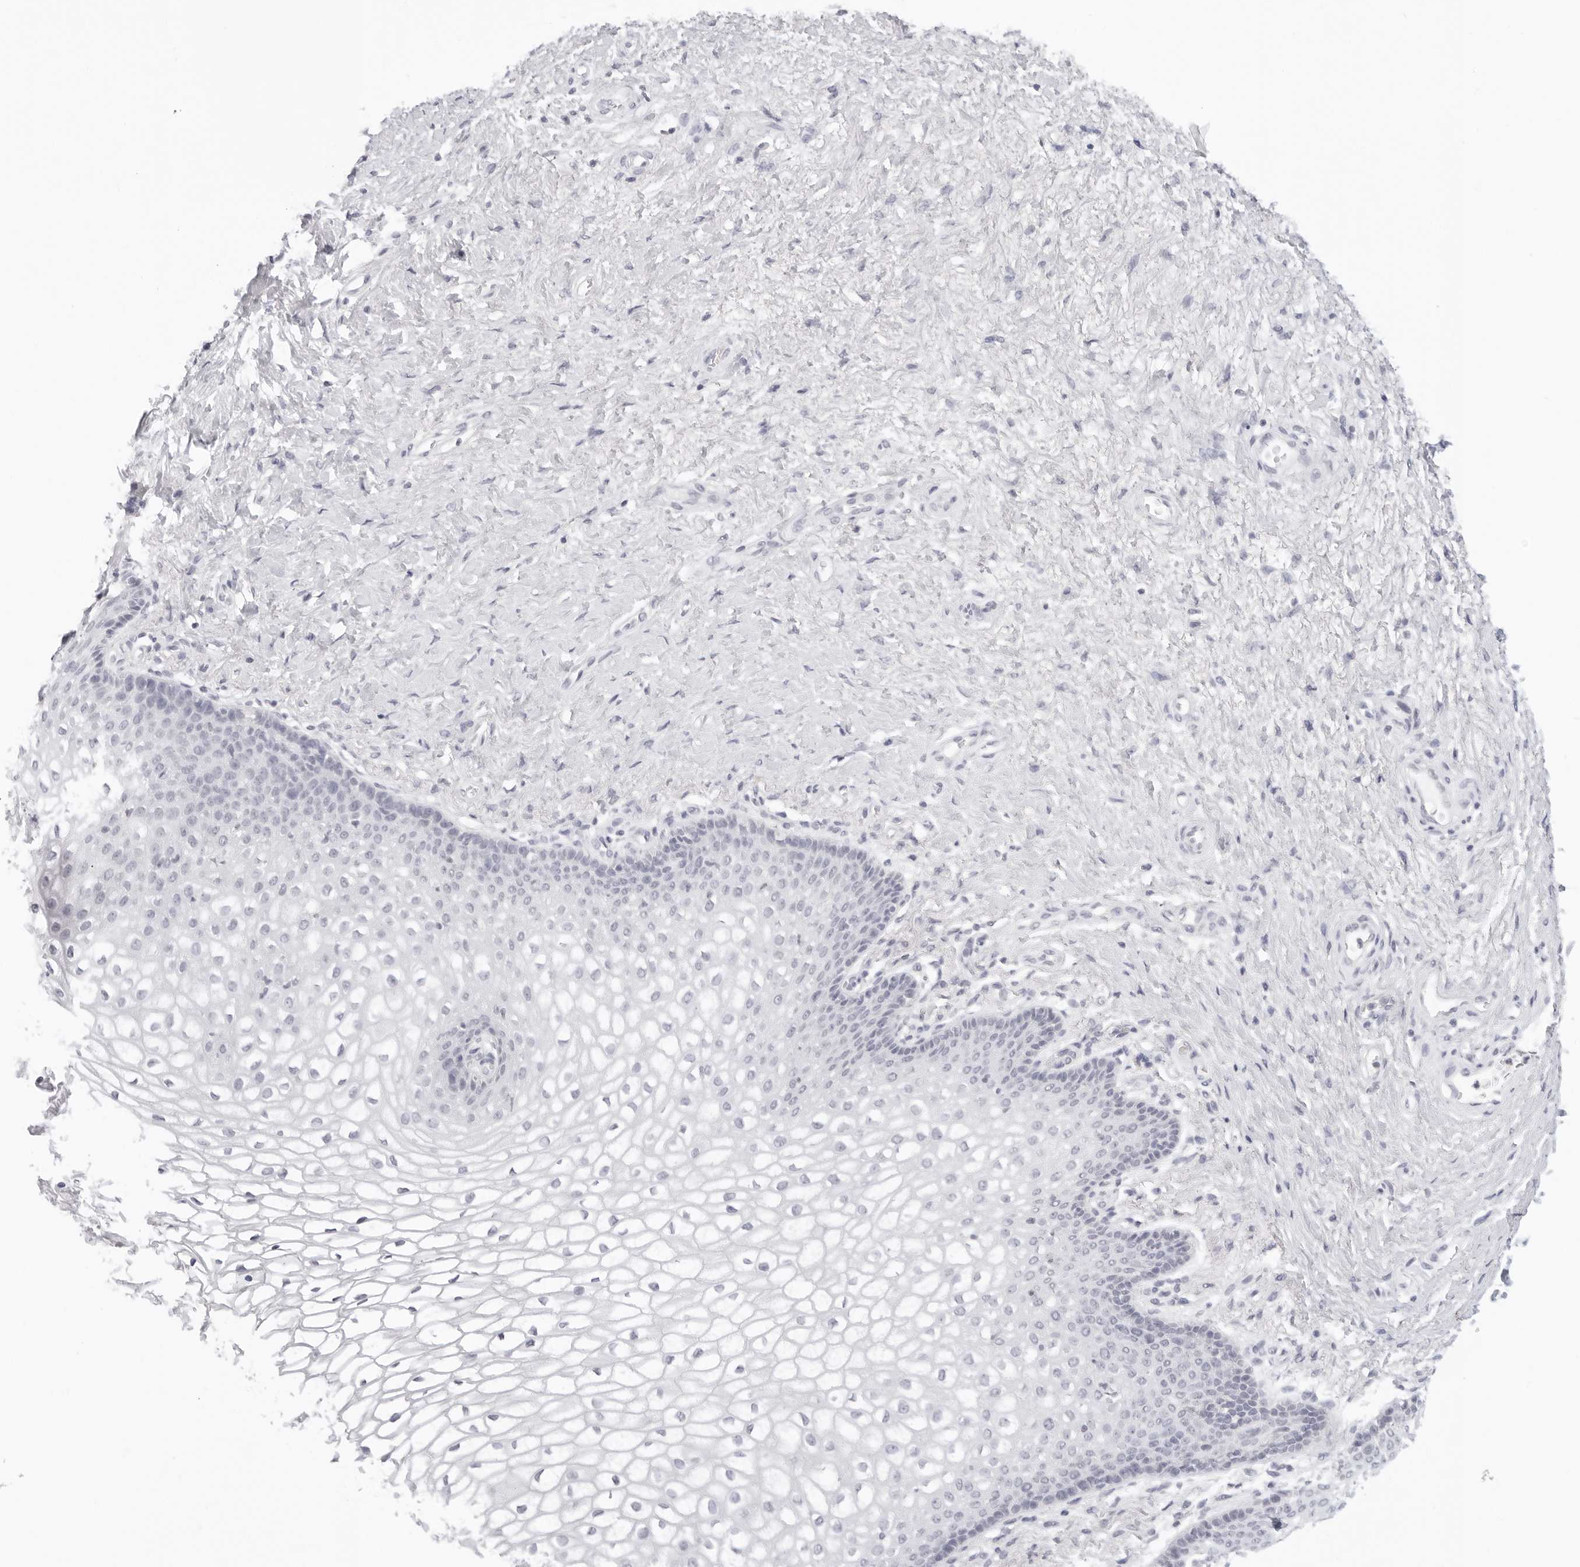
{"staining": {"intensity": "negative", "quantity": "none", "location": "none"}, "tissue": "vagina", "cell_type": "Squamous epithelial cells", "image_type": "normal", "snomed": [{"axis": "morphology", "description": "Normal tissue, NOS"}, {"axis": "topography", "description": "Vagina"}], "caption": "DAB (3,3'-diaminobenzidine) immunohistochemical staining of normal vagina shows no significant staining in squamous epithelial cells.", "gene": "EDN2", "patient": {"sex": "female", "age": 60}}